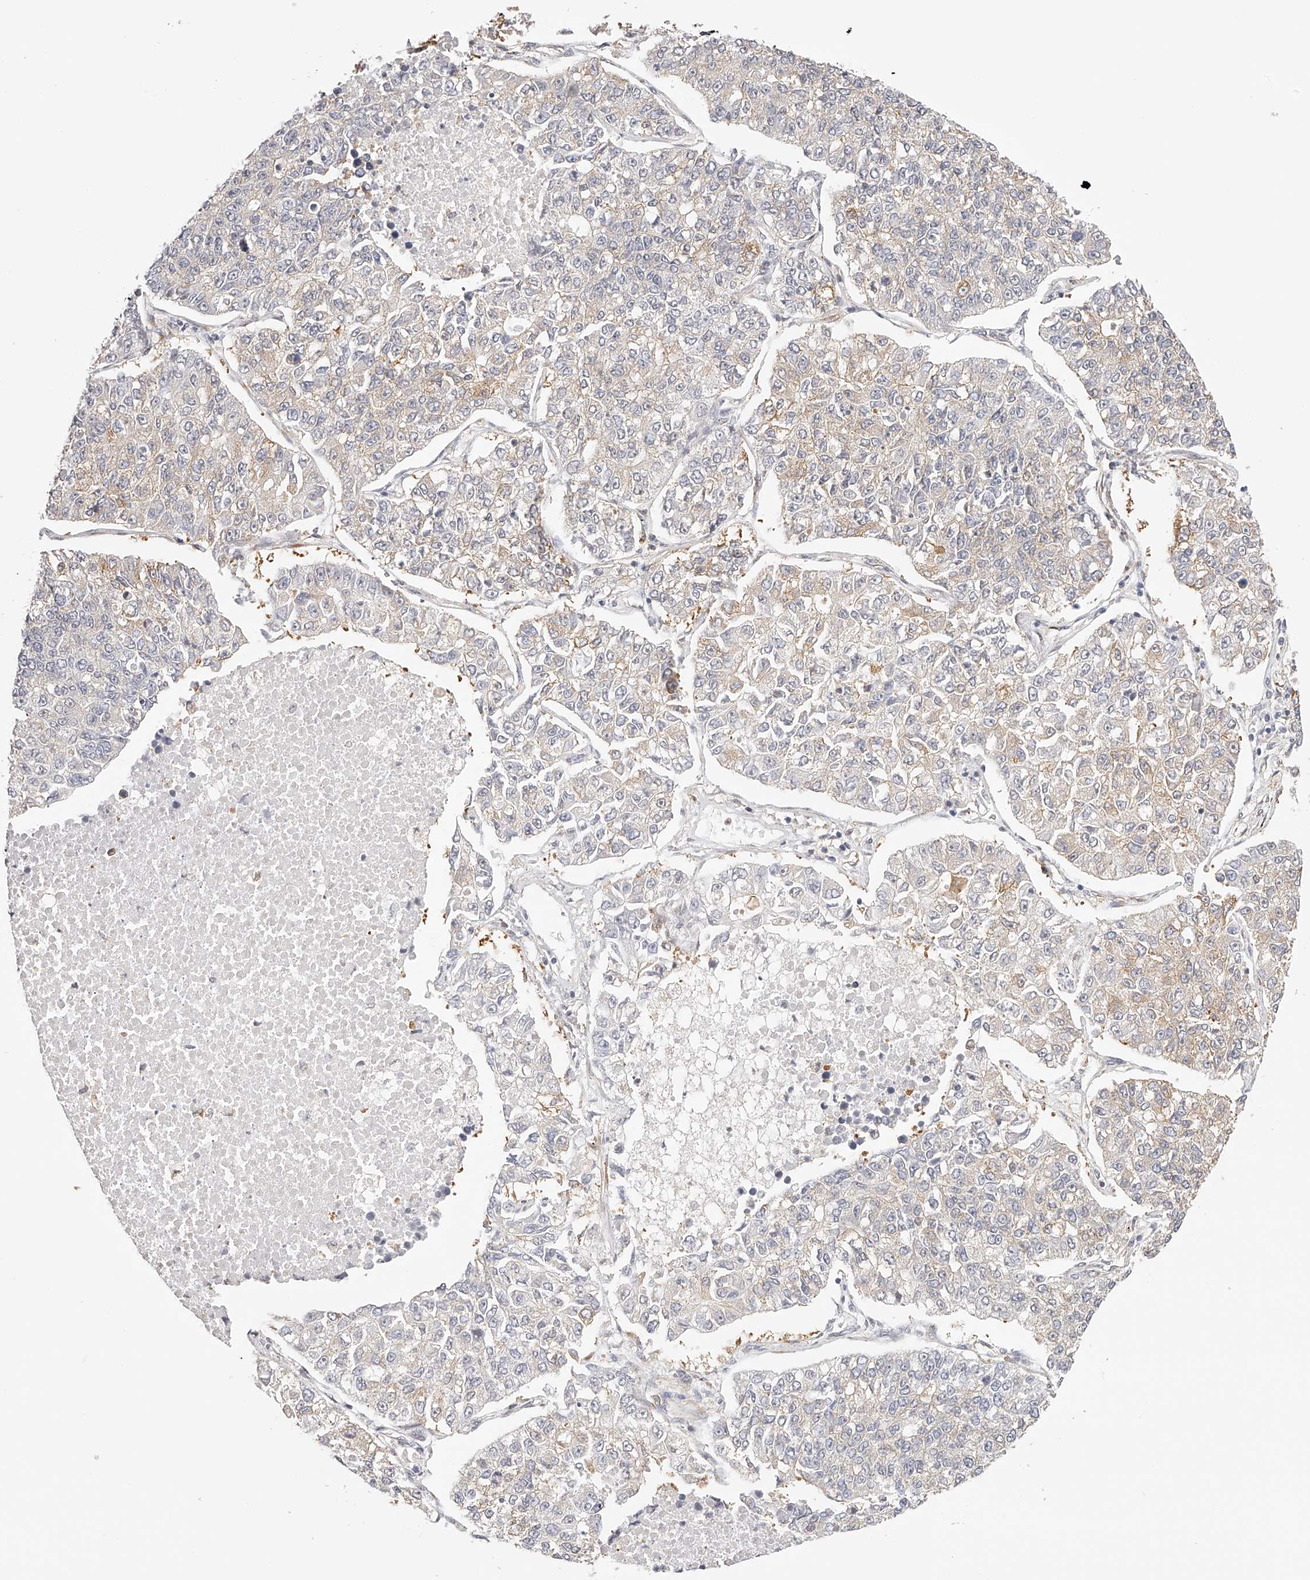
{"staining": {"intensity": "weak", "quantity": "<25%", "location": "cytoplasmic/membranous"}, "tissue": "lung cancer", "cell_type": "Tumor cells", "image_type": "cancer", "snomed": [{"axis": "morphology", "description": "Adenocarcinoma, NOS"}, {"axis": "topography", "description": "Lung"}], "caption": "This is a micrograph of IHC staining of adenocarcinoma (lung), which shows no expression in tumor cells.", "gene": "SYNC", "patient": {"sex": "male", "age": 49}}